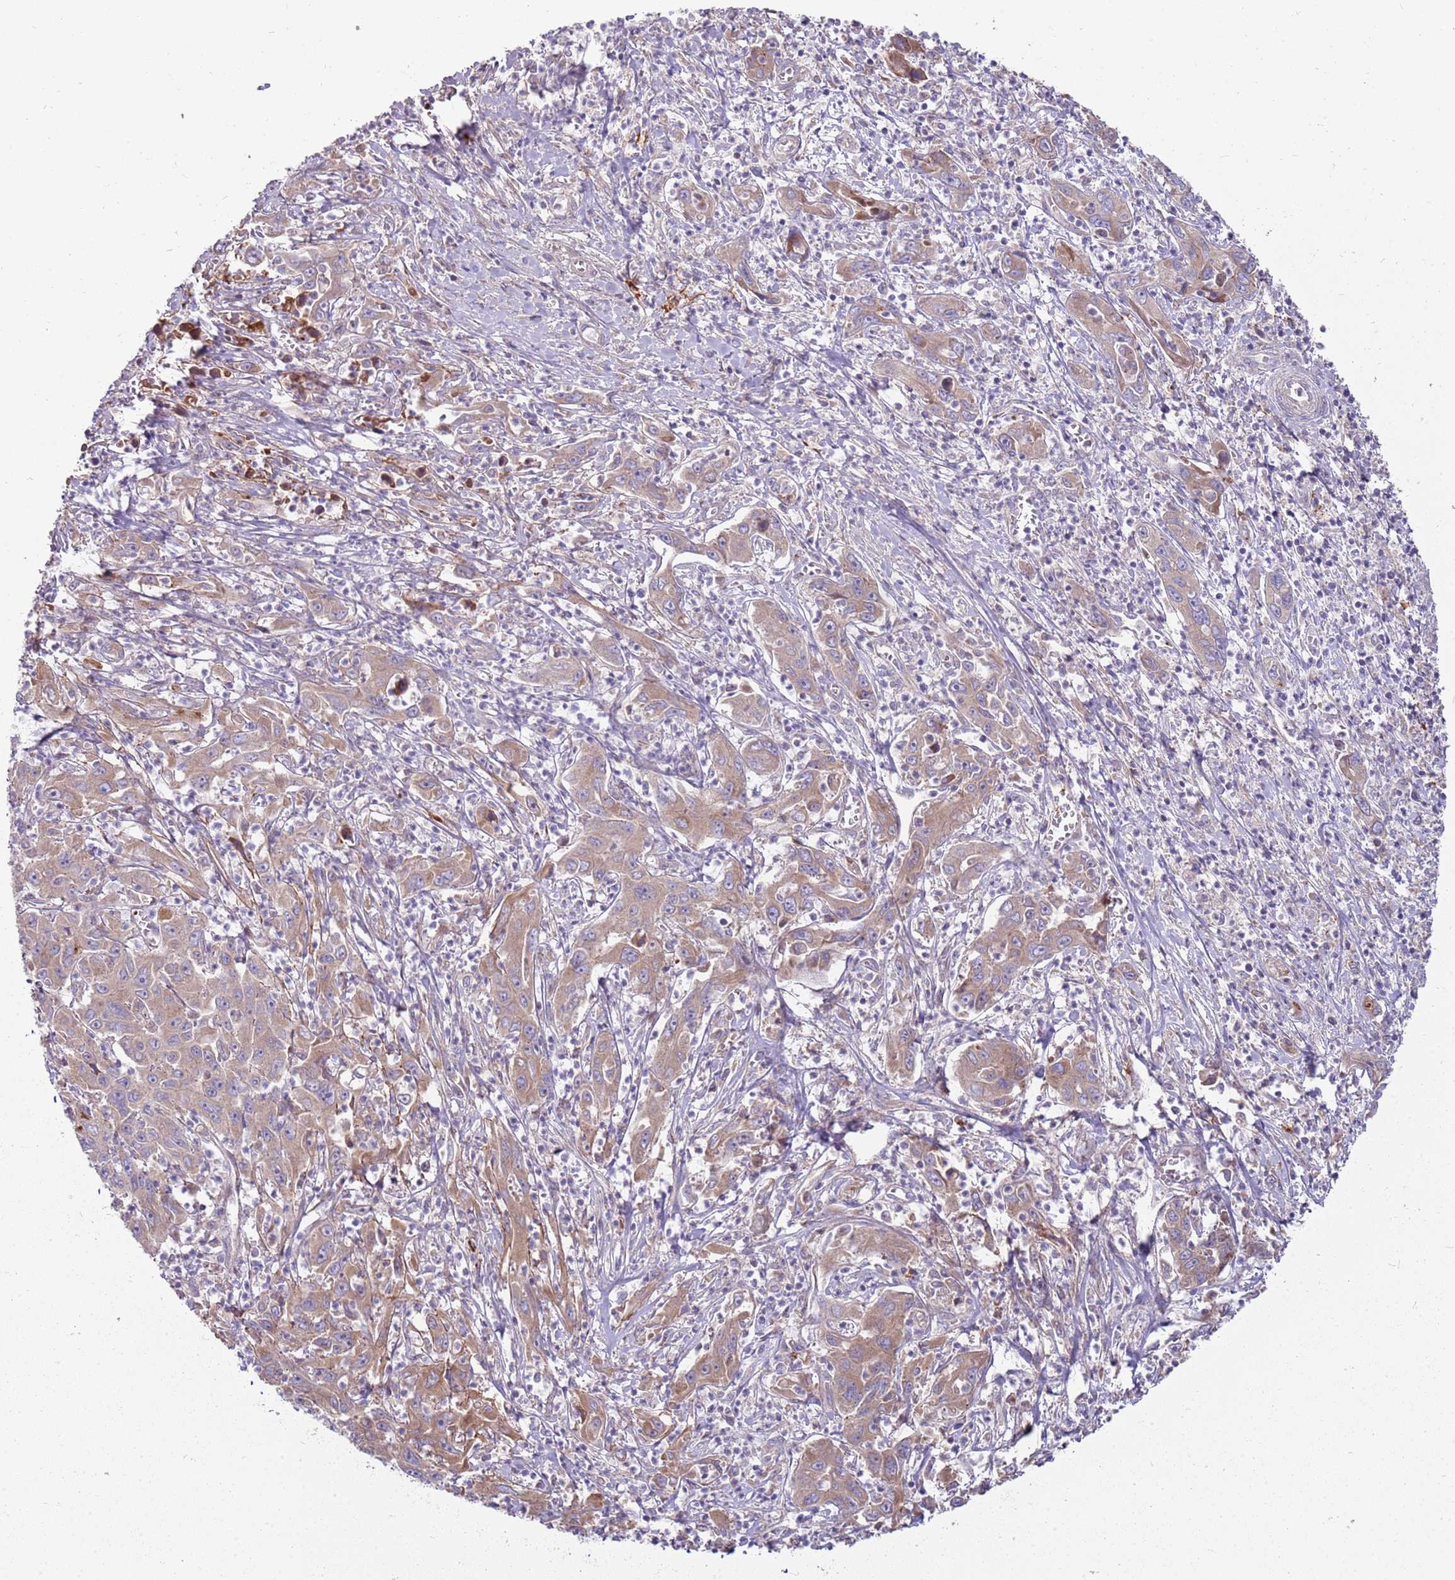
{"staining": {"intensity": "weak", "quantity": ">75%", "location": "cytoplasmic/membranous"}, "tissue": "liver cancer", "cell_type": "Tumor cells", "image_type": "cancer", "snomed": [{"axis": "morphology", "description": "Carcinoma, Hepatocellular, NOS"}, {"axis": "topography", "description": "Liver"}], "caption": "There is low levels of weak cytoplasmic/membranous positivity in tumor cells of liver hepatocellular carcinoma, as demonstrated by immunohistochemical staining (brown color).", "gene": "EMC1", "patient": {"sex": "male", "age": 63}}